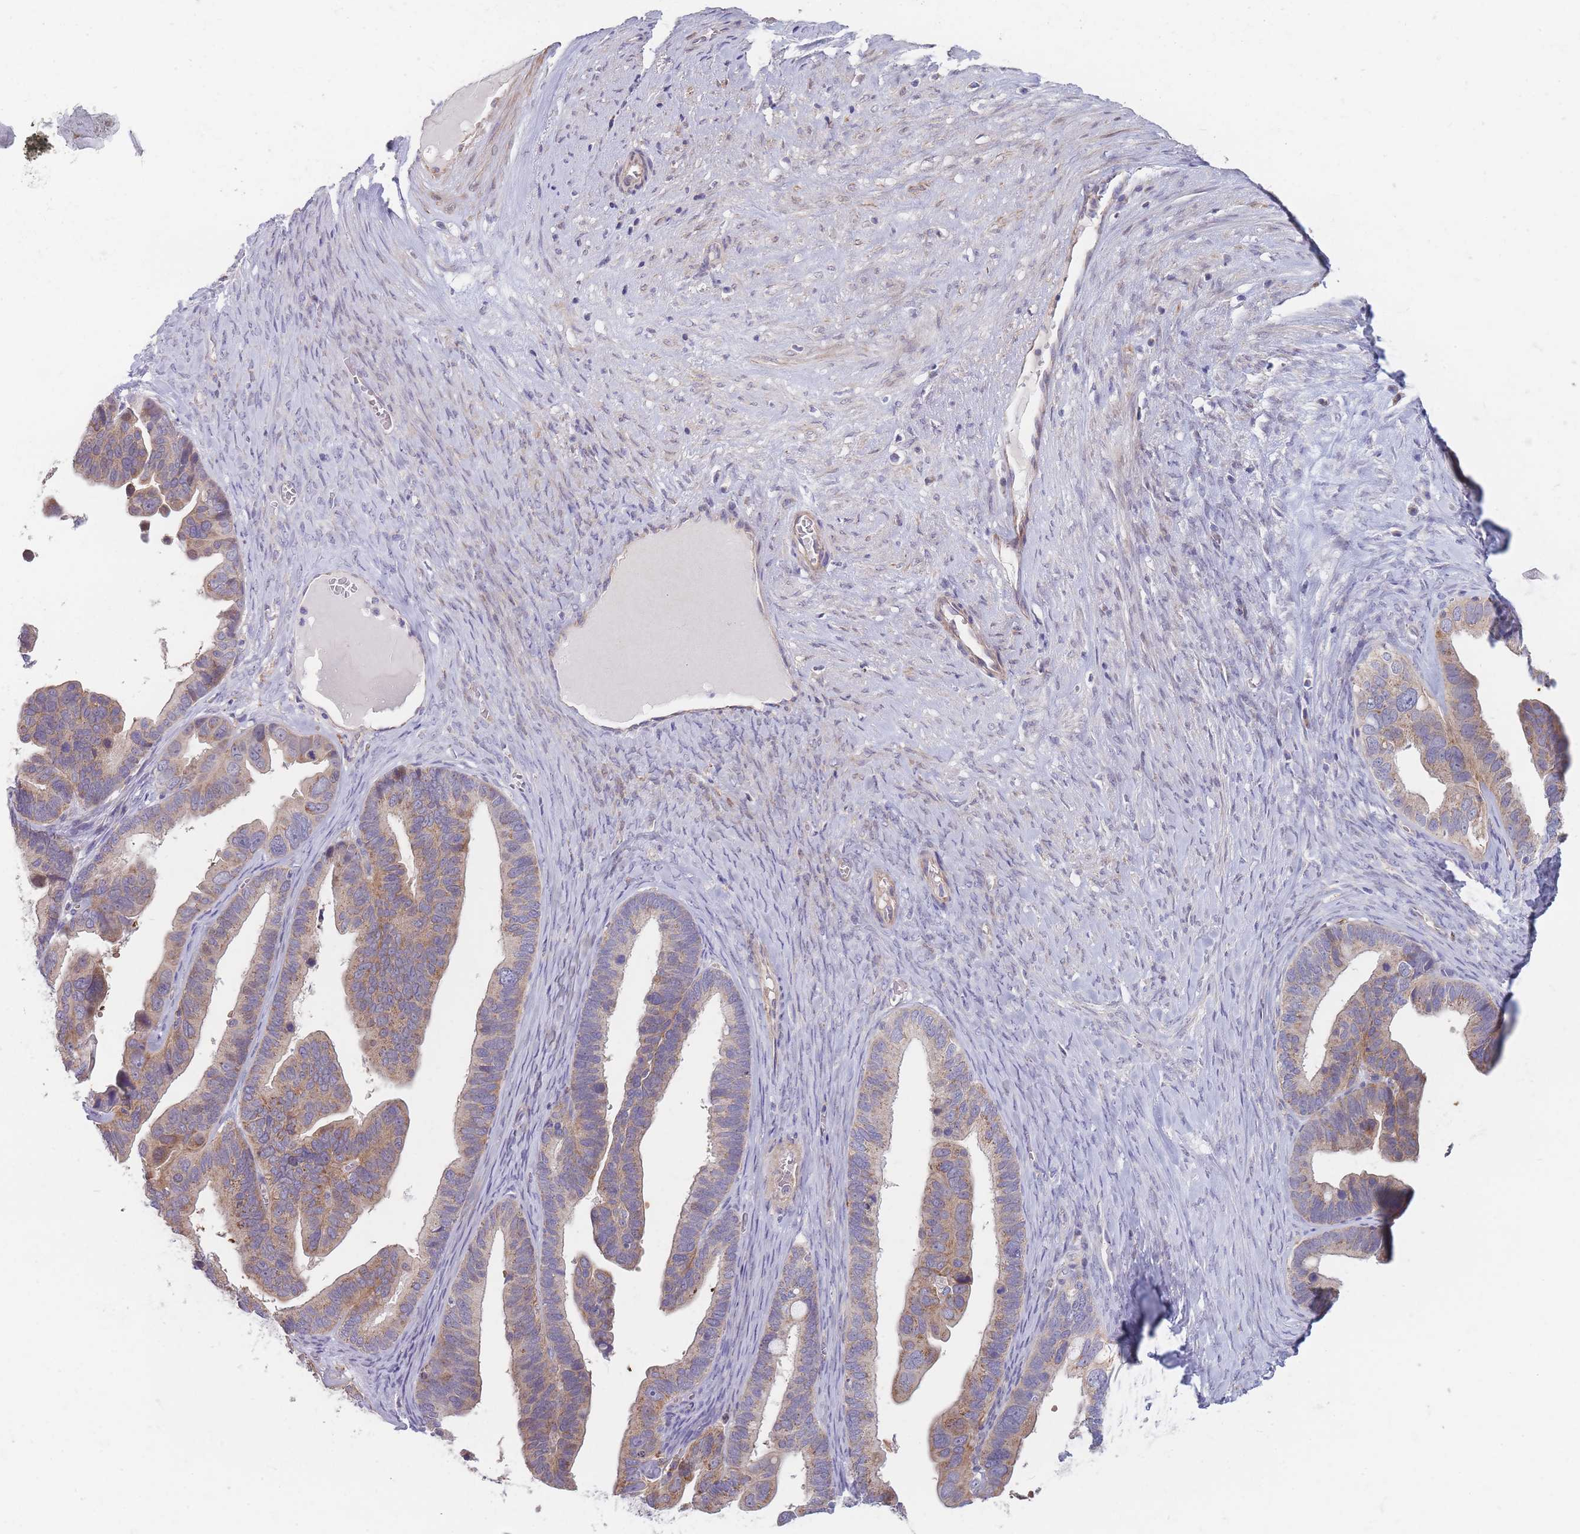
{"staining": {"intensity": "moderate", "quantity": ">75%", "location": "cytoplasmic/membranous"}, "tissue": "ovarian cancer", "cell_type": "Tumor cells", "image_type": "cancer", "snomed": [{"axis": "morphology", "description": "Cystadenocarcinoma, serous, NOS"}, {"axis": "topography", "description": "Ovary"}], "caption": "DAB immunohistochemical staining of ovarian serous cystadenocarcinoma exhibits moderate cytoplasmic/membranous protein staining in about >75% of tumor cells.", "gene": "SMPD4", "patient": {"sex": "female", "age": 56}}